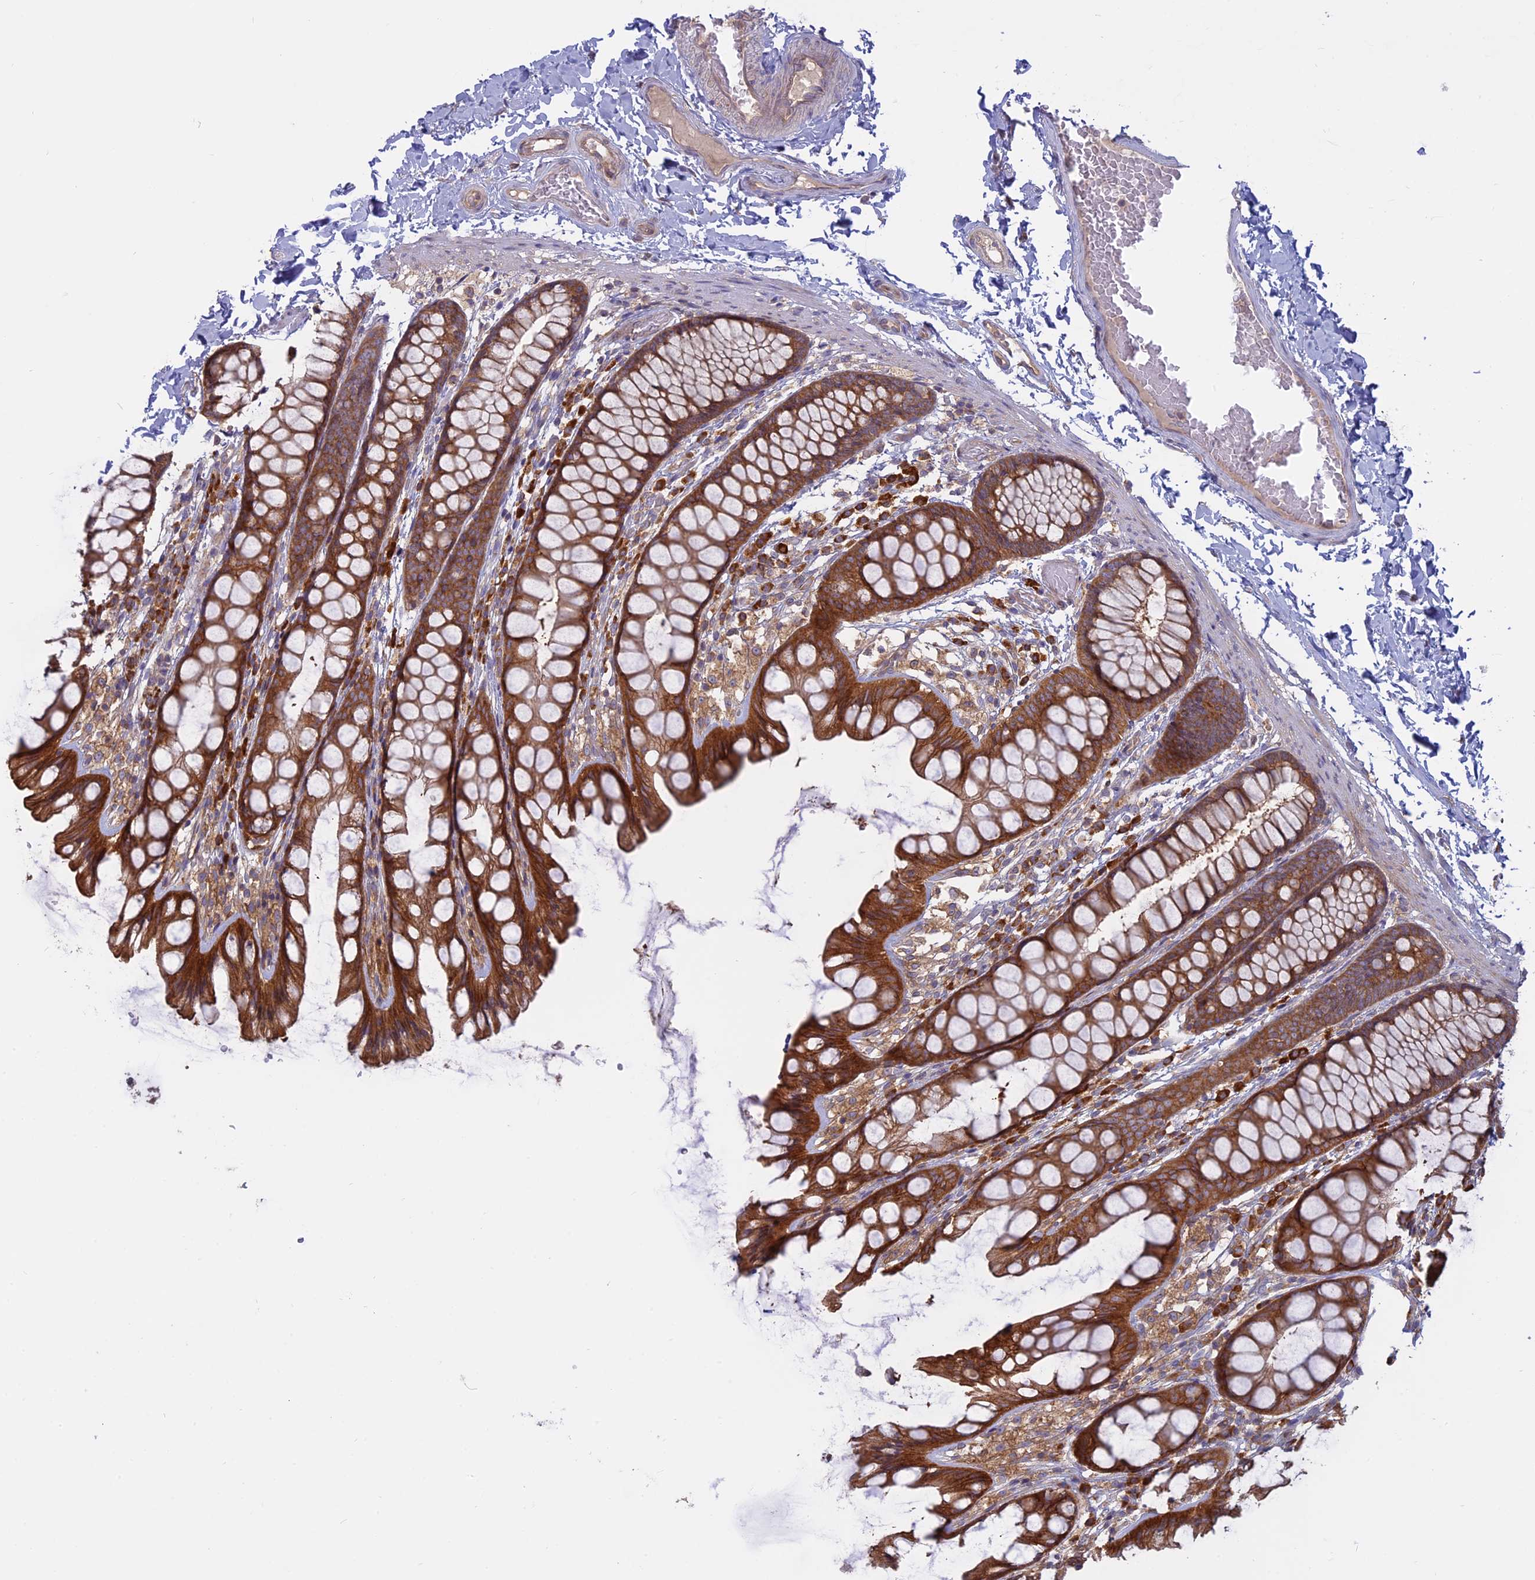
{"staining": {"intensity": "weak", "quantity": ">75%", "location": "cytoplasmic/membranous"}, "tissue": "colon", "cell_type": "Endothelial cells", "image_type": "normal", "snomed": [{"axis": "morphology", "description": "Normal tissue, NOS"}, {"axis": "topography", "description": "Colon"}], "caption": "Immunohistochemical staining of benign human colon shows >75% levels of weak cytoplasmic/membranous protein expression in approximately >75% of endothelial cells.", "gene": "TMEM208", "patient": {"sex": "male", "age": 47}}